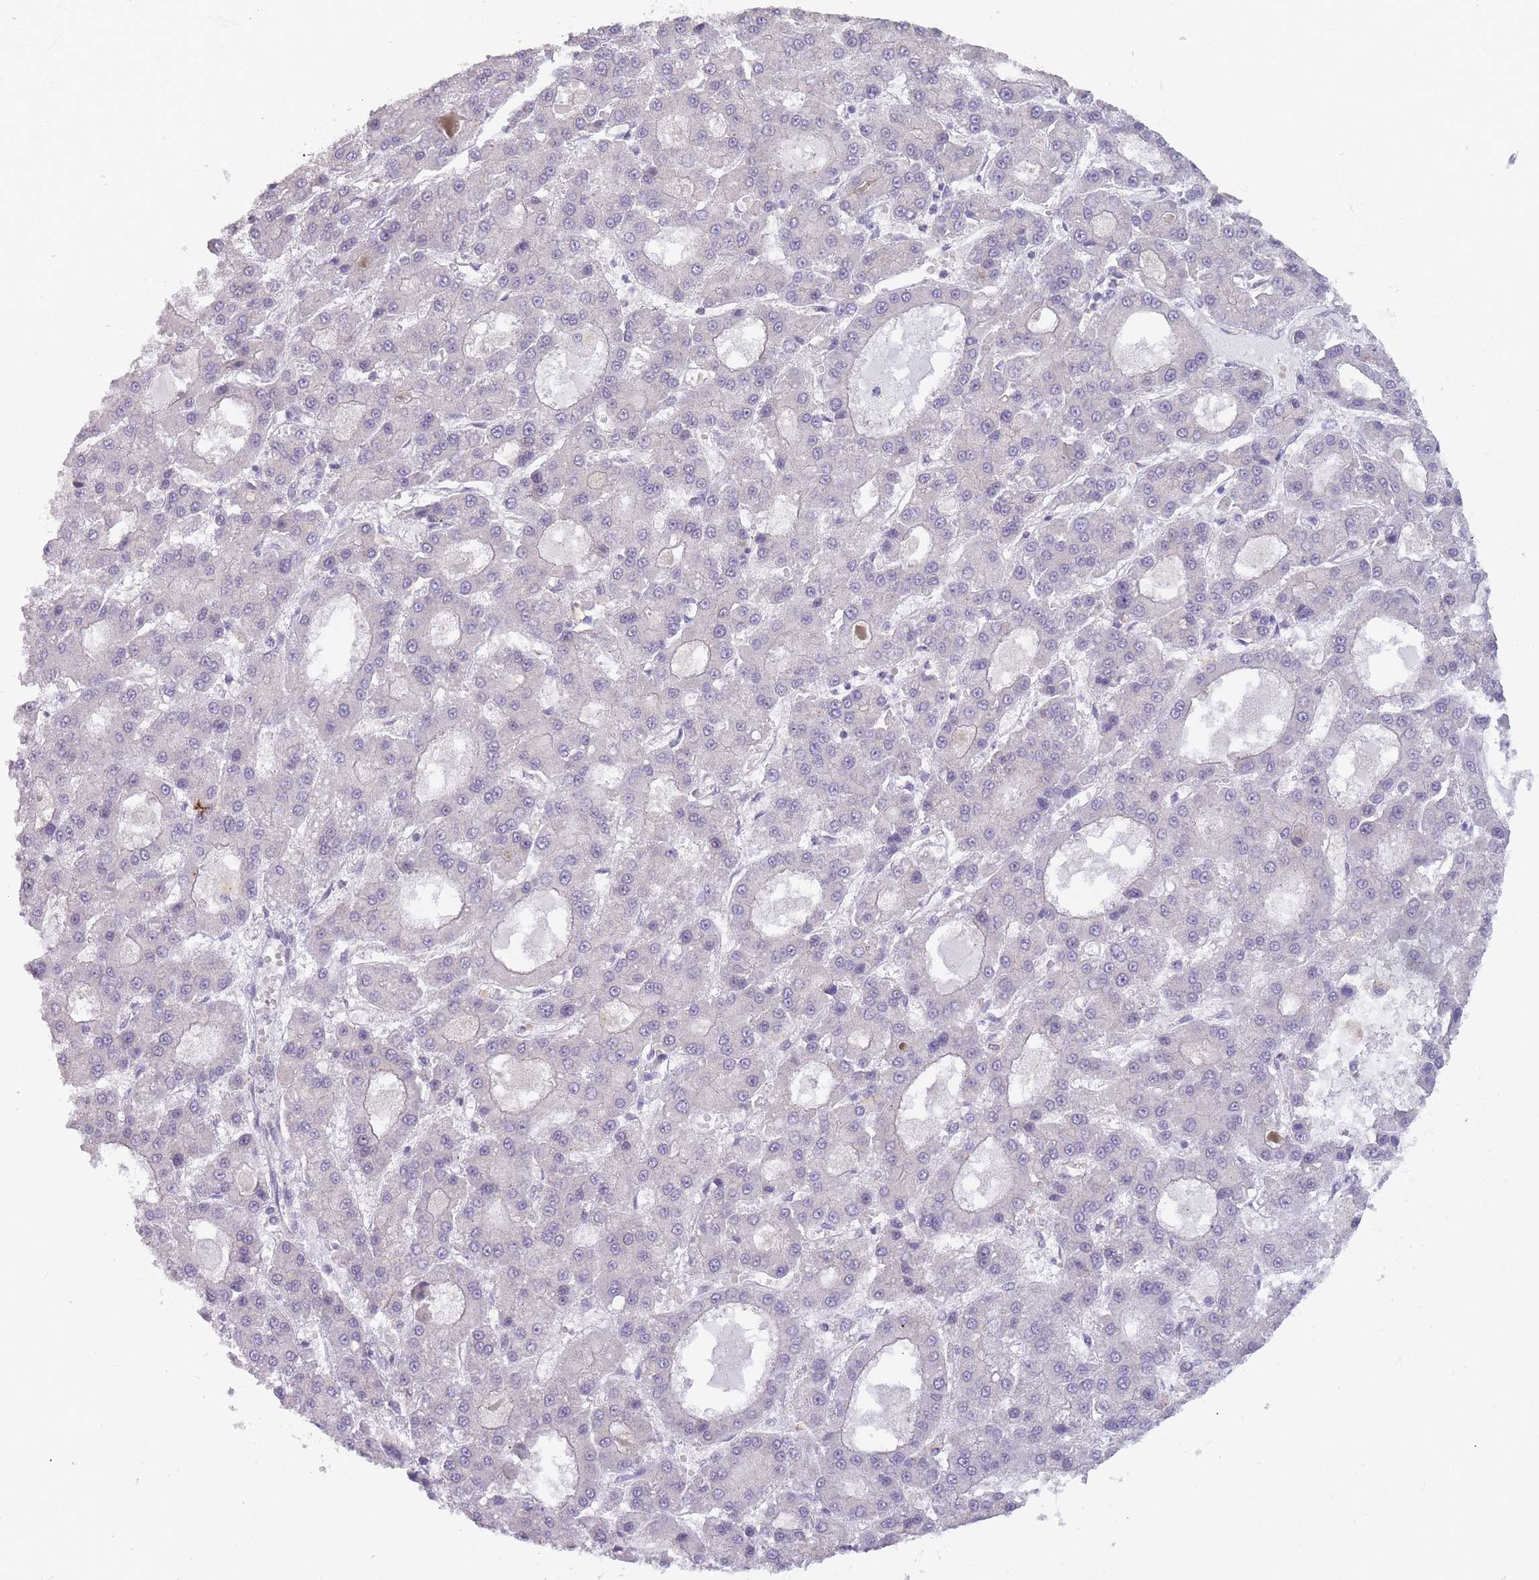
{"staining": {"intensity": "negative", "quantity": "none", "location": "none"}, "tissue": "liver cancer", "cell_type": "Tumor cells", "image_type": "cancer", "snomed": [{"axis": "morphology", "description": "Carcinoma, Hepatocellular, NOS"}, {"axis": "topography", "description": "Liver"}], "caption": "Immunohistochemistry of liver cancer (hepatocellular carcinoma) demonstrates no positivity in tumor cells.", "gene": "MRI1", "patient": {"sex": "male", "age": 70}}